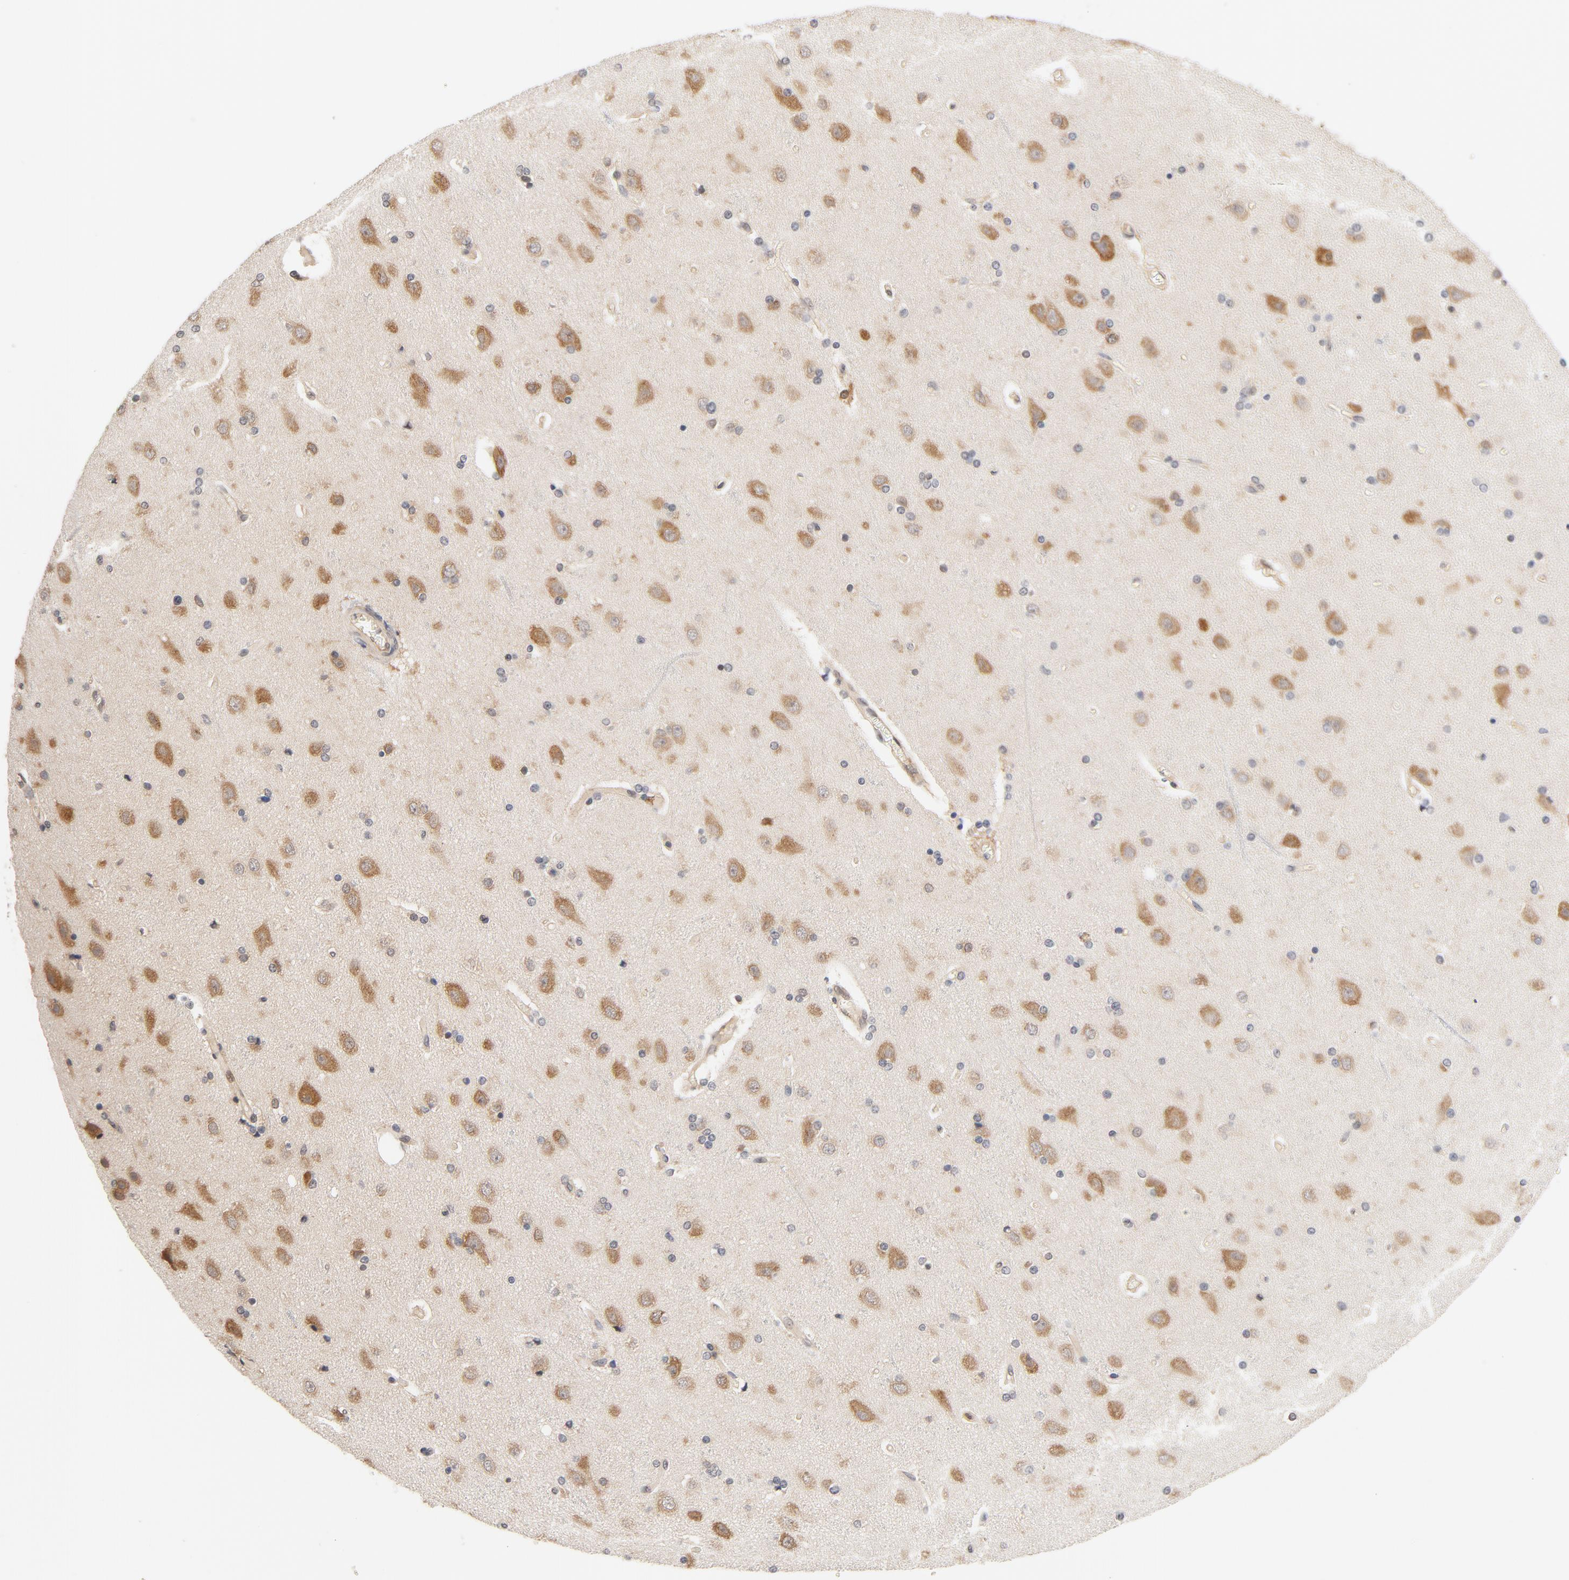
{"staining": {"intensity": "weak", "quantity": ">75%", "location": "cytoplasmic/membranous"}, "tissue": "cerebral cortex", "cell_type": "Endothelial cells", "image_type": "normal", "snomed": [{"axis": "morphology", "description": "Normal tissue, NOS"}, {"axis": "topography", "description": "Cerebral cortex"}], "caption": "A photomicrograph showing weak cytoplasmic/membranous positivity in approximately >75% of endothelial cells in benign cerebral cortex, as visualized by brown immunohistochemical staining.", "gene": "EIF4E", "patient": {"sex": "female", "age": 54}}